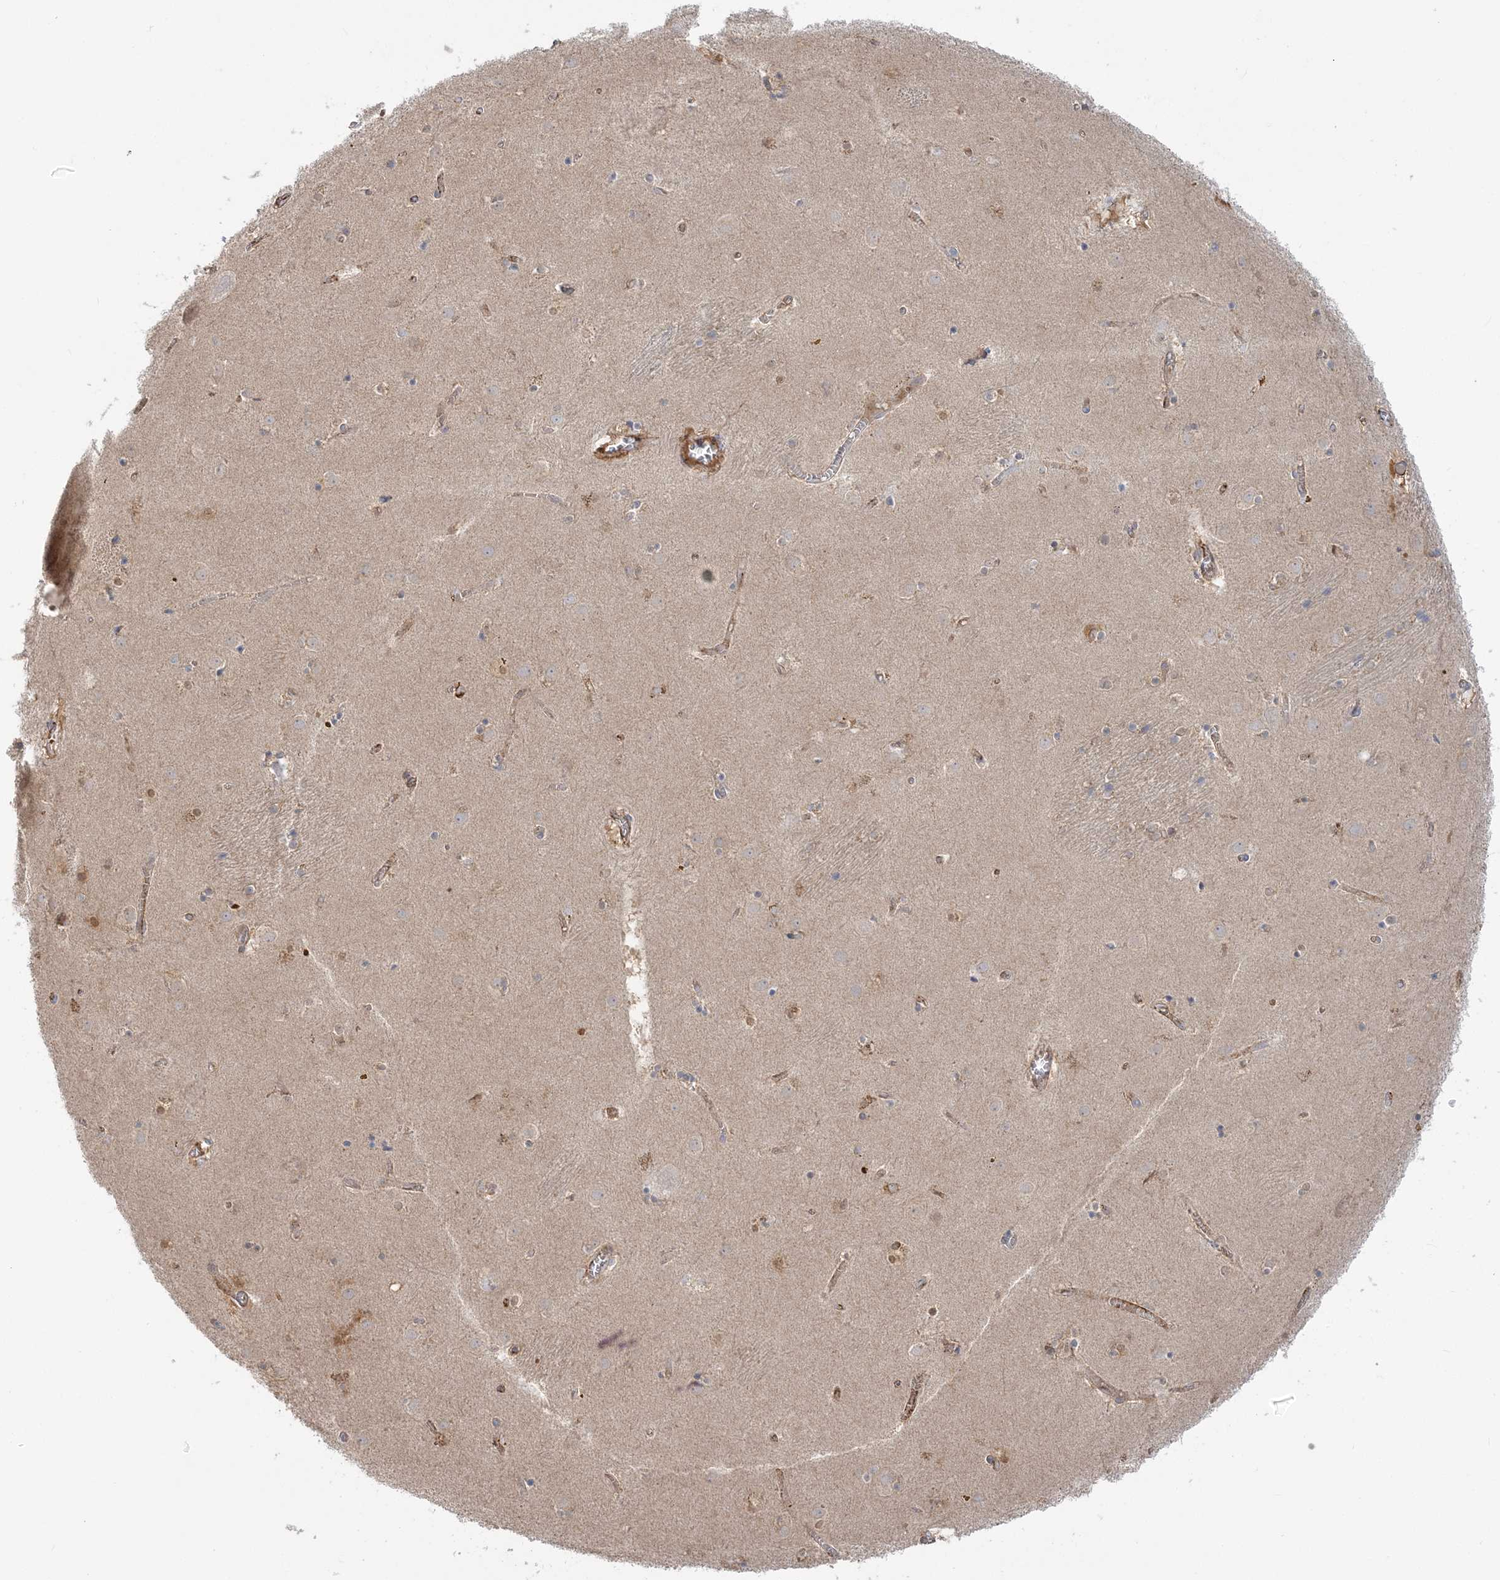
{"staining": {"intensity": "weak", "quantity": "<25%", "location": "cytoplasmic/membranous"}, "tissue": "caudate", "cell_type": "Glial cells", "image_type": "normal", "snomed": [{"axis": "morphology", "description": "Normal tissue, NOS"}, {"axis": "topography", "description": "Lateral ventricle wall"}], "caption": "Immunohistochemical staining of benign human caudate demonstrates no significant expression in glial cells. (DAB (3,3'-diaminobenzidine) immunohistochemistry visualized using brightfield microscopy, high magnification).", "gene": "INPP1", "patient": {"sex": "male", "age": 70}}